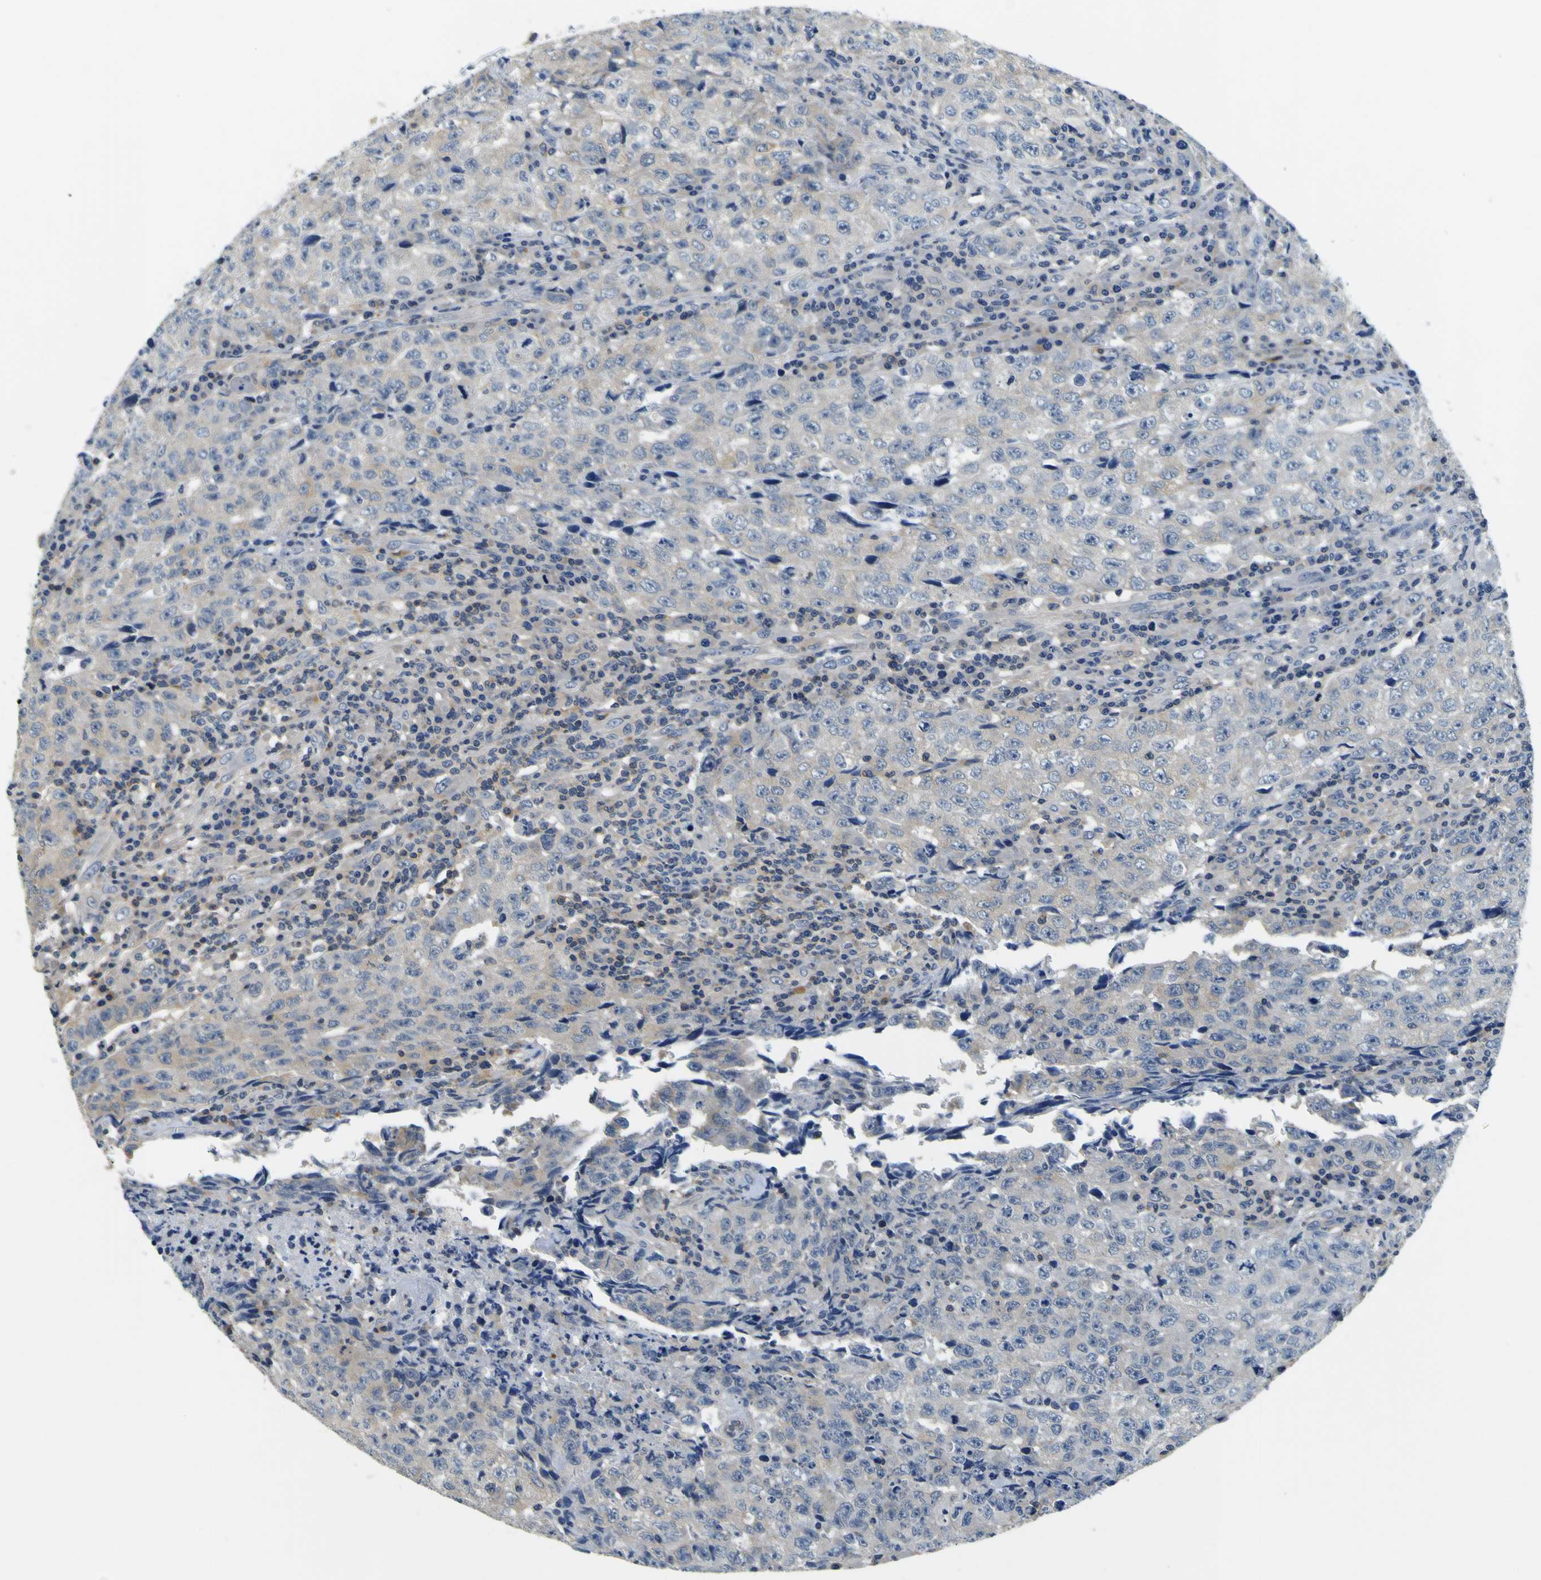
{"staining": {"intensity": "weak", "quantity": ">75%", "location": "cytoplasmic/membranous"}, "tissue": "testis cancer", "cell_type": "Tumor cells", "image_type": "cancer", "snomed": [{"axis": "morphology", "description": "Necrosis, NOS"}, {"axis": "morphology", "description": "Carcinoma, Embryonal, NOS"}, {"axis": "topography", "description": "Testis"}], "caption": "Human testis embryonal carcinoma stained for a protein (brown) displays weak cytoplasmic/membranous positive expression in approximately >75% of tumor cells.", "gene": "TNIK", "patient": {"sex": "male", "age": 19}}